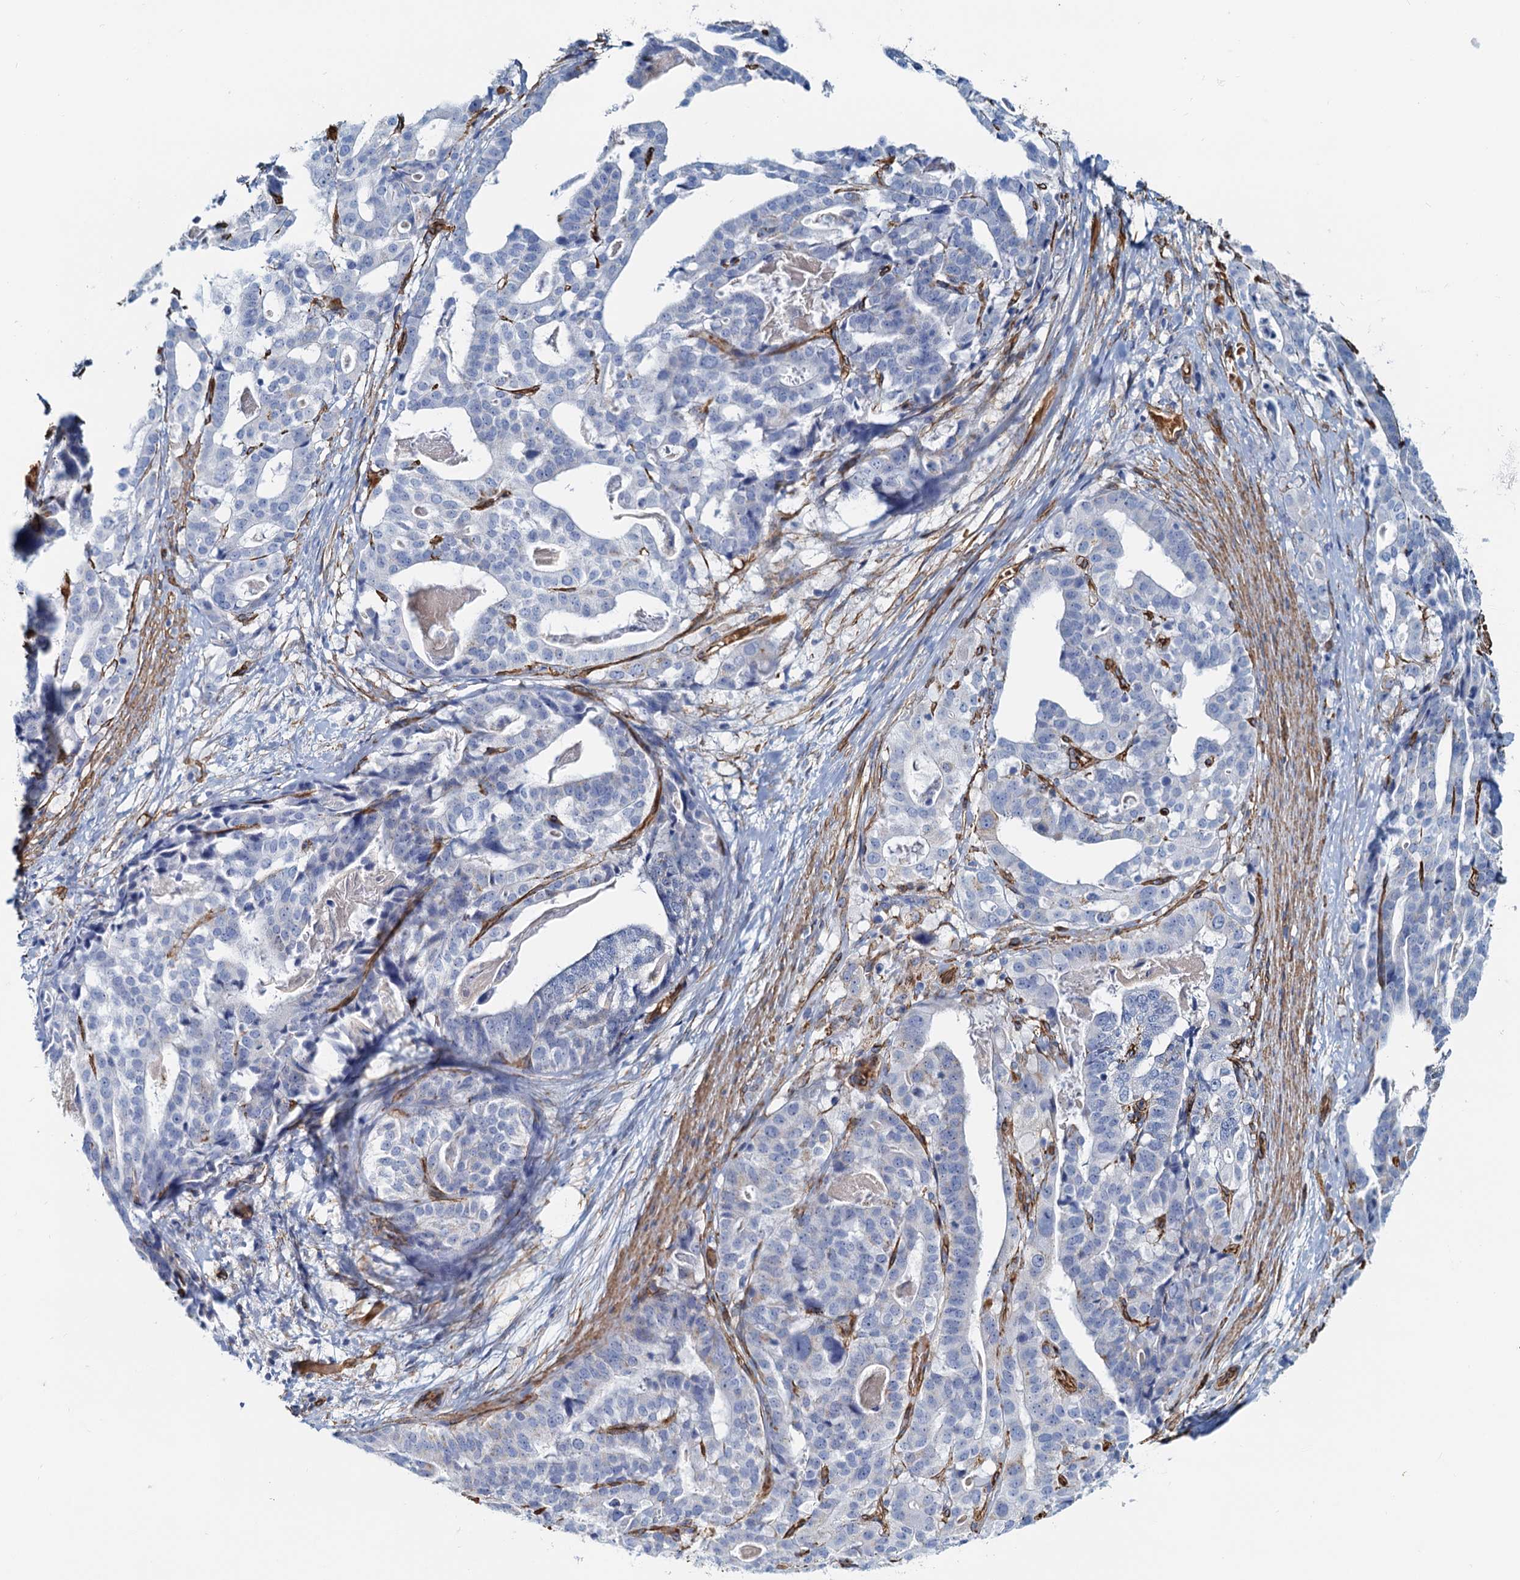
{"staining": {"intensity": "negative", "quantity": "none", "location": "none"}, "tissue": "stomach cancer", "cell_type": "Tumor cells", "image_type": "cancer", "snomed": [{"axis": "morphology", "description": "Adenocarcinoma, NOS"}, {"axis": "topography", "description": "Stomach"}], "caption": "A micrograph of human adenocarcinoma (stomach) is negative for staining in tumor cells. (Stains: DAB (3,3'-diaminobenzidine) immunohistochemistry (IHC) with hematoxylin counter stain, Microscopy: brightfield microscopy at high magnification).", "gene": "DGKG", "patient": {"sex": "male", "age": 48}}